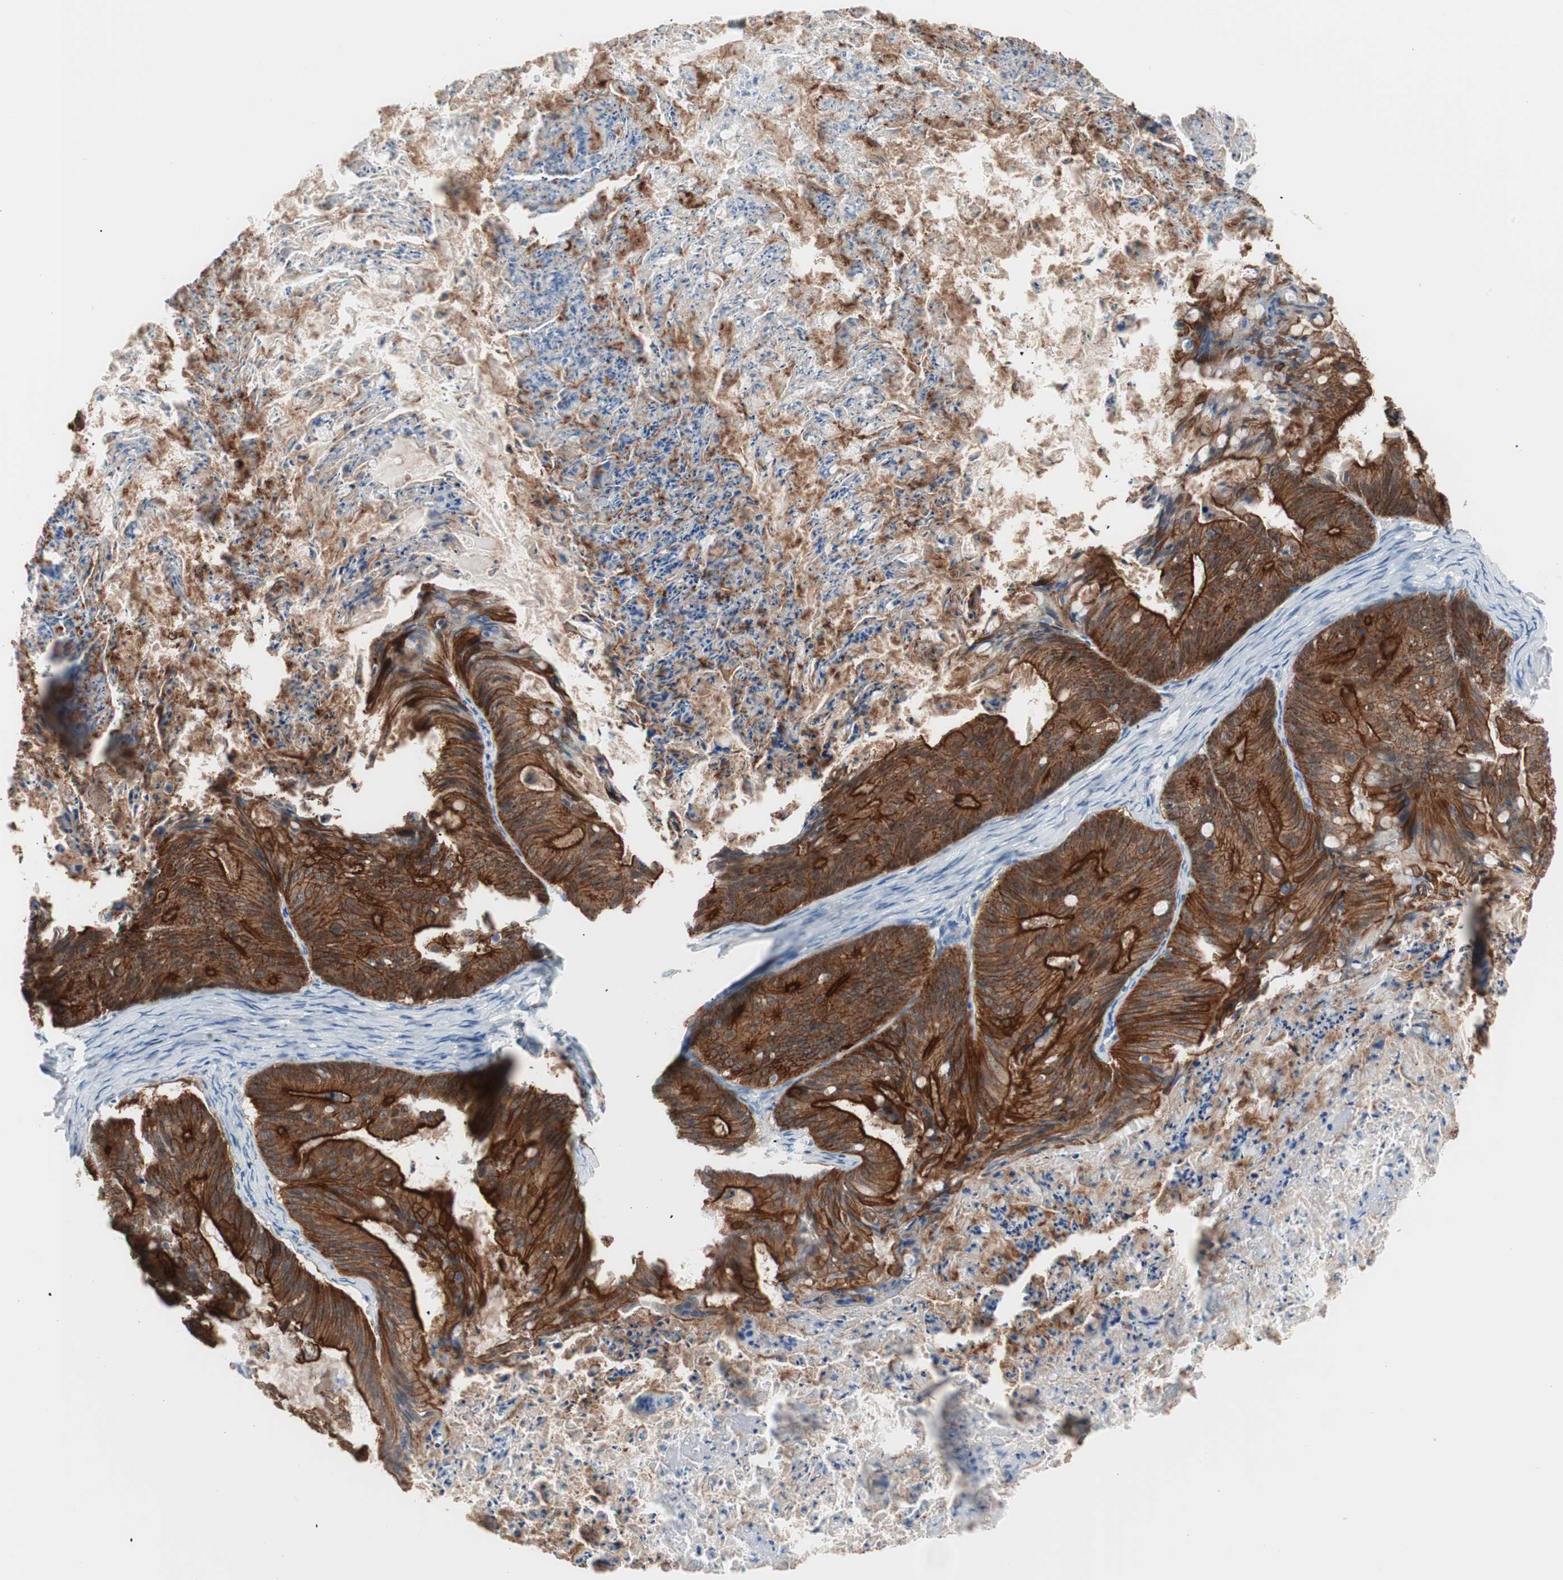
{"staining": {"intensity": "strong", "quantity": ">75%", "location": "cytoplasmic/membranous"}, "tissue": "ovarian cancer", "cell_type": "Tumor cells", "image_type": "cancer", "snomed": [{"axis": "morphology", "description": "Cystadenocarcinoma, mucinous, NOS"}, {"axis": "topography", "description": "Ovary"}], "caption": "Immunohistochemical staining of mucinous cystadenocarcinoma (ovarian) shows high levels of strong cytoplasmic/membranous protein expression in approximately >75% of tumor cells.", "gene": "VIL1", "patient": {"sex": "female", "age": 36}}